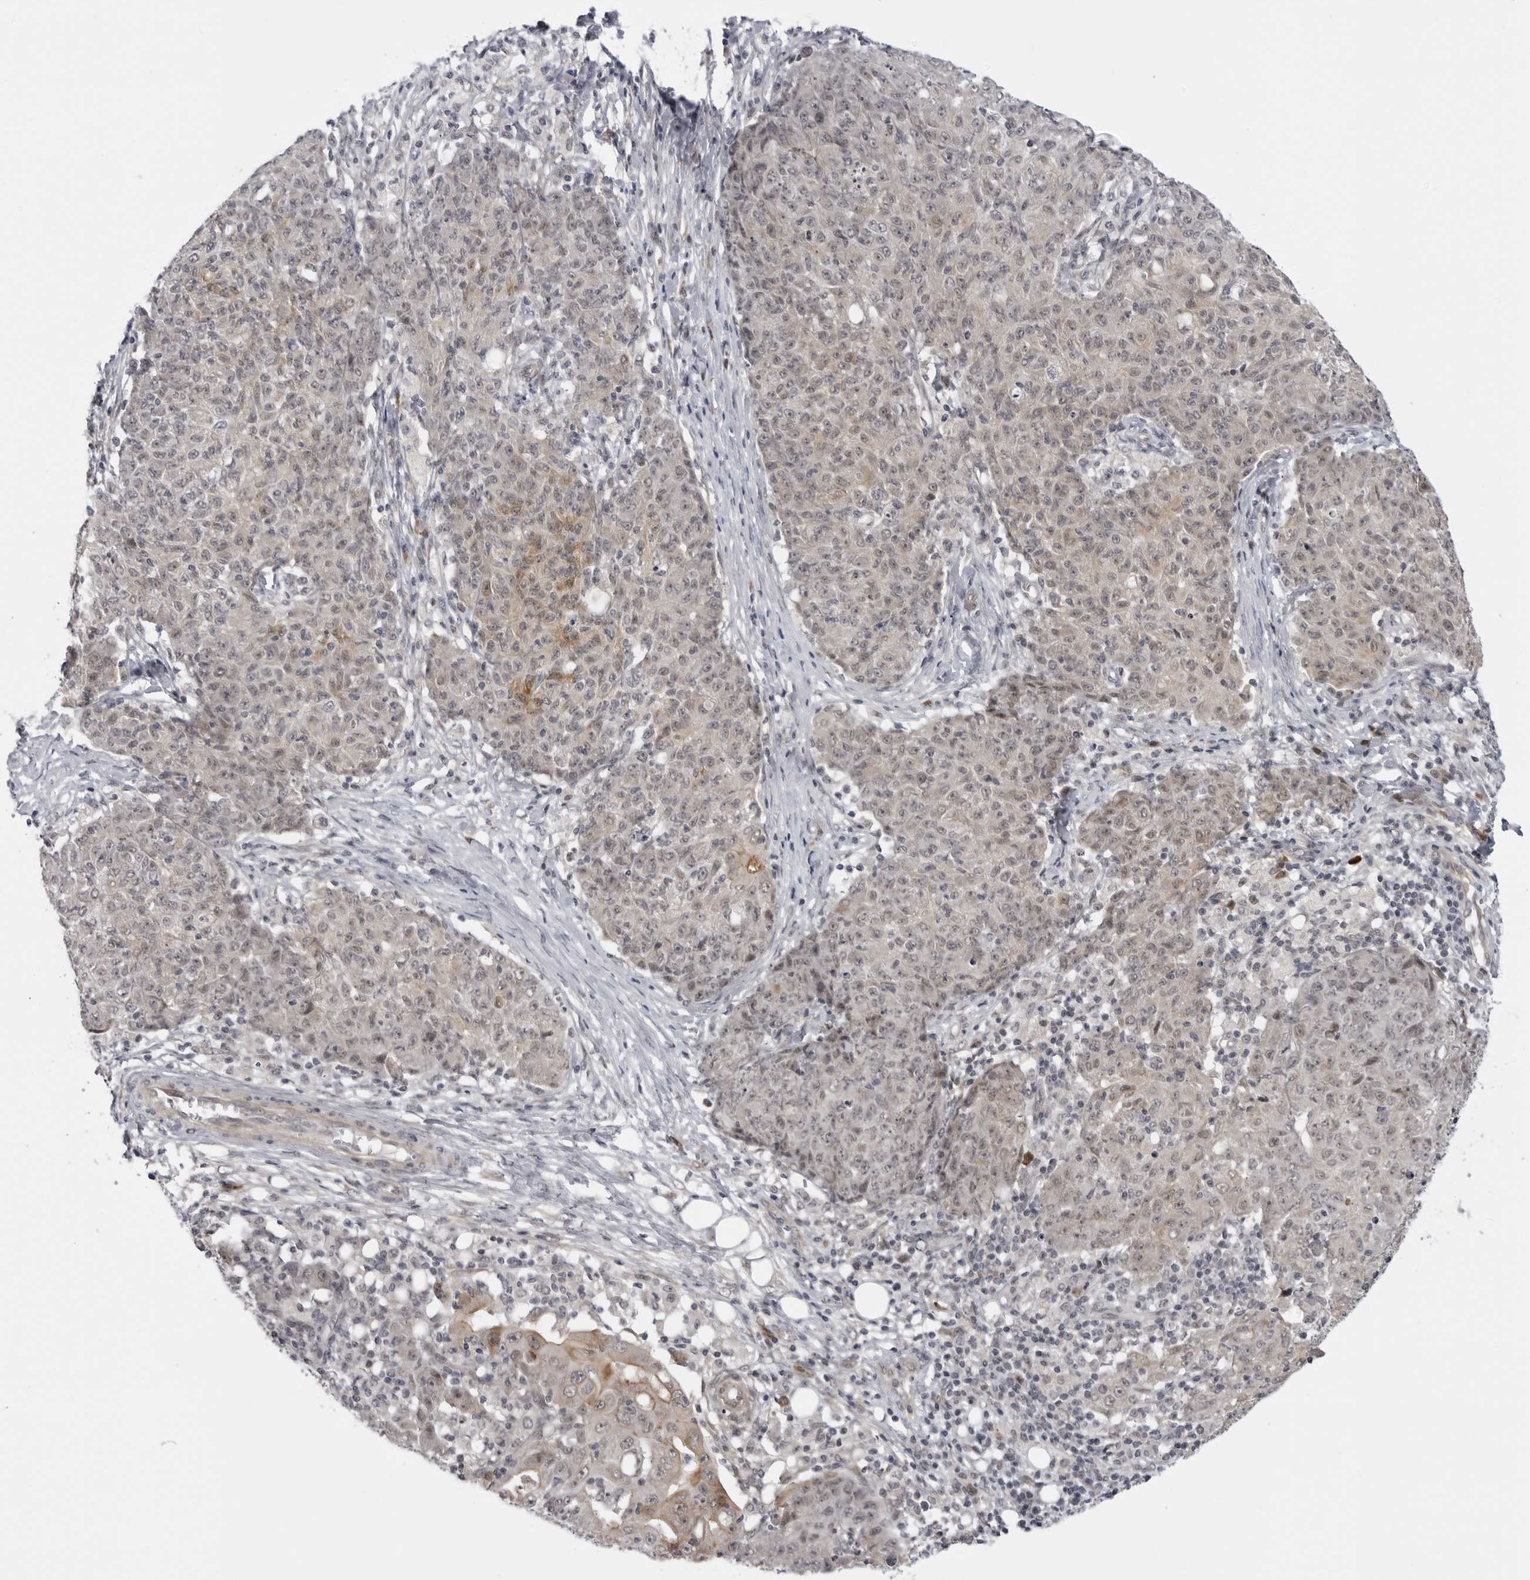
{"staining": {"intensity": "negative", "quantity": "none", "location": "none"}, "tissue": "ovarian cancer", "cell_type": "Tumor cells", "image_type": "cancer", "snomed": [{"axis": "morphology", "description": "Carcinoma, endometroid"}, {"axis": "topography", "description": "Ovary"}], "caption": "DAB immunohistochemical staining of human ovarian cancer demonstrates no significant staining in tumor cells.", "gene": "ALPK2", "patient": {"sex": "female", "age": 42}}